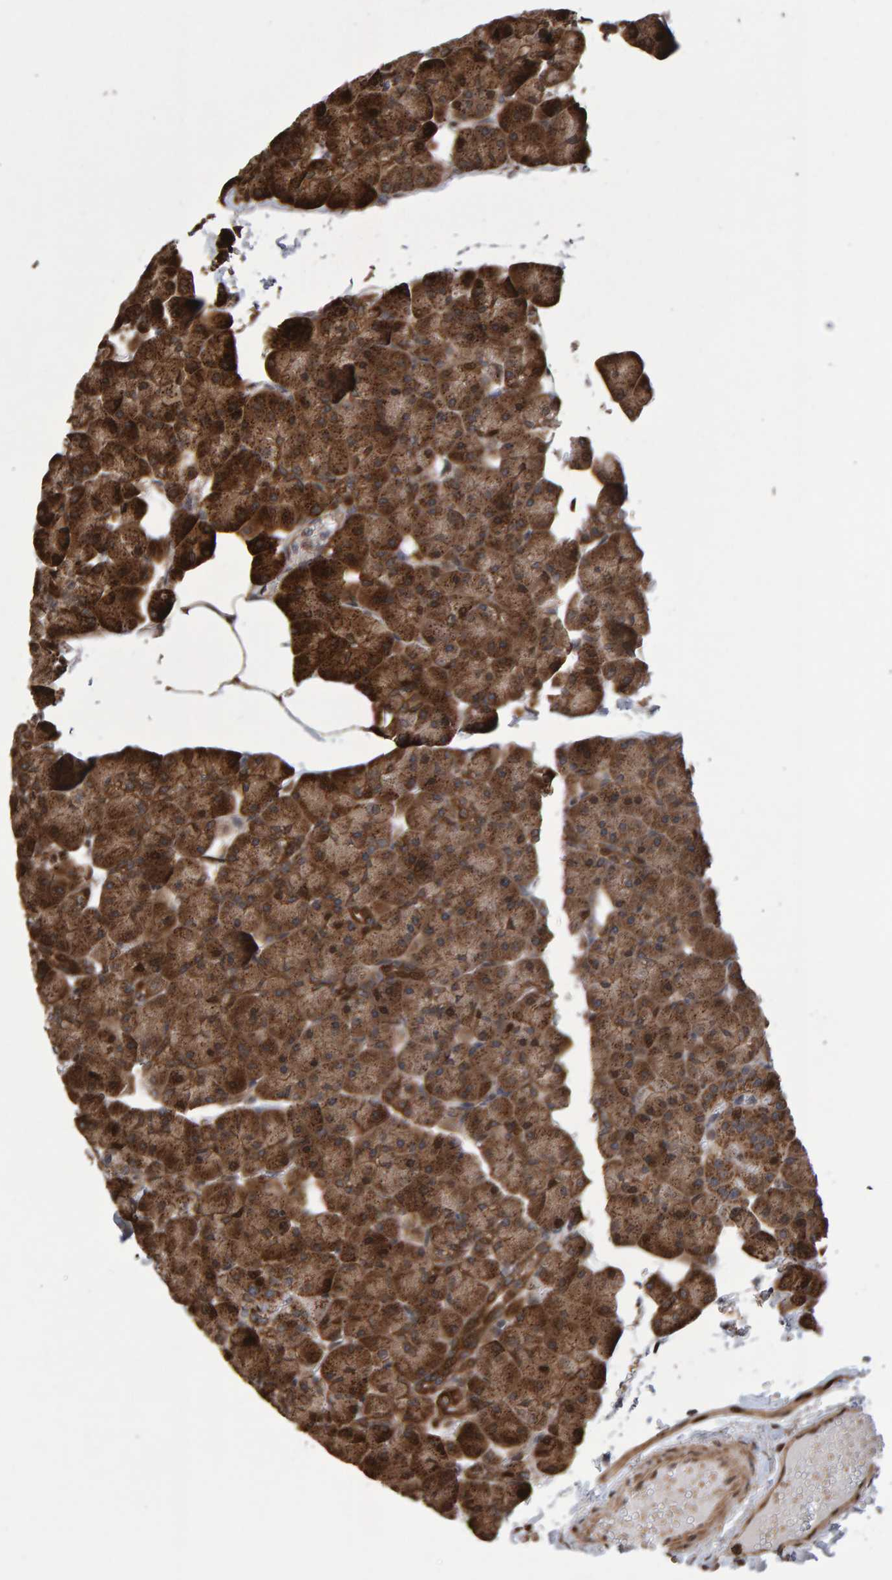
{"staining": {"intensity": "moderate", "quantity": ">75%", "location": "cytoplasmic/membranous"}, "tissue": "pancreas", "cell_type": "Exocrine glandular cells", "image_type": "normal", "snomed": [{"axis": "morphology", "description": "Normal tissue, NOS"}, {"axis": "topography", "description": "Pancreas"}], "caption": "Protein staining by immunohistochemistry (IHC) shows moderate cytoplasmic/membranous staining in about >75% of exocrine glandular cells in benign pancreas.", "gene": "PECR", "patient": {"sex": "male", "age": 35}}